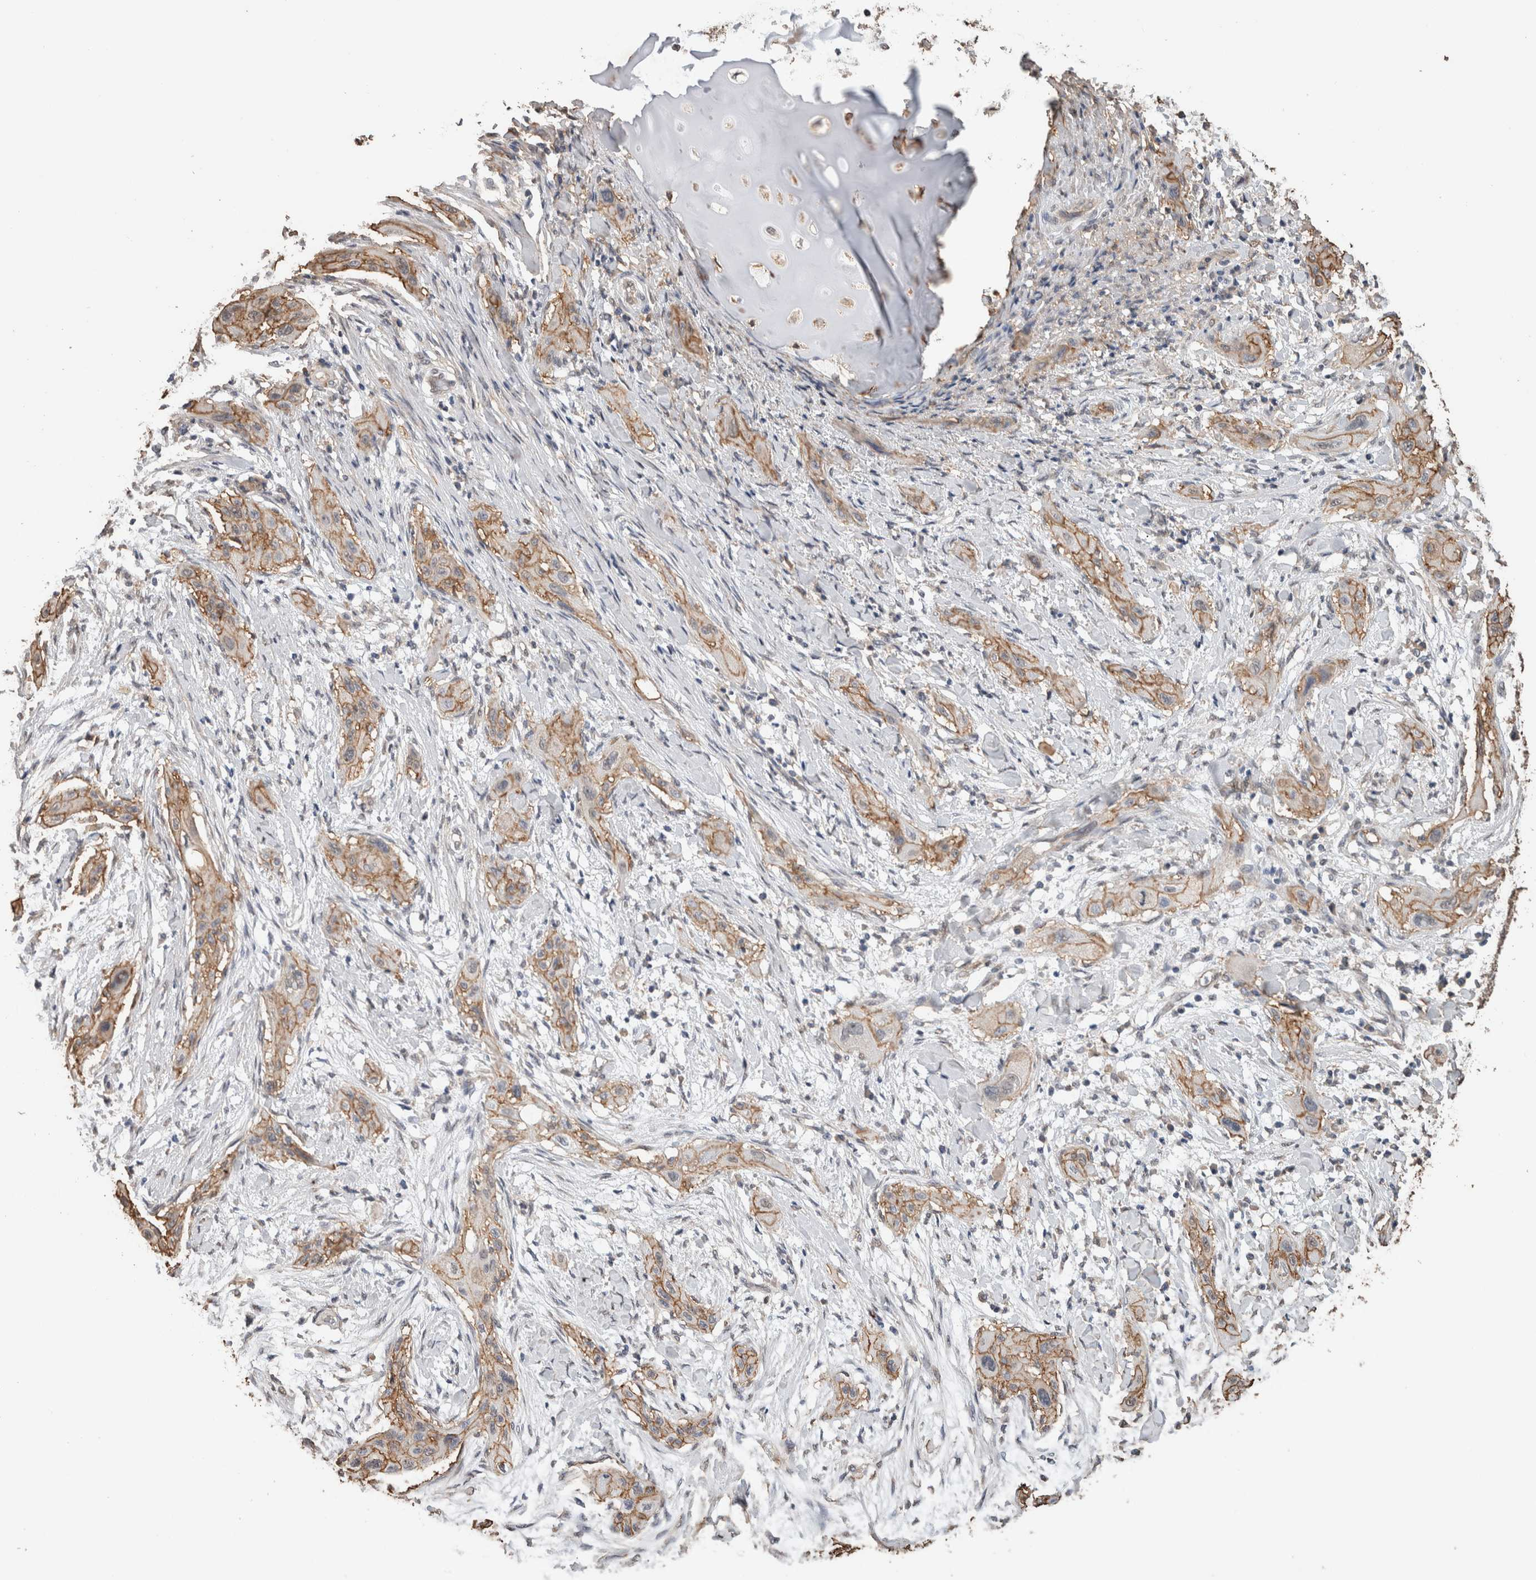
{"staining": {"intensity": "weak", "quantity": ">75%", "location": "cytoplasmic/membranous"}, "tissue": "lung cancer", "cell_type": "Tumor cells", "image_type": "cancer", "snomed": [{"axis": "morphology", "description": "Squamous cell carcinoma, NOS"}, {"axis": "topography", "description": "Lung"}], "caption": "DAB (3,3'-diaminobenzidine) immunohistochemical staining of lung cancer (squamous cell carcinoma) demonstrates weak cytoplasmic/membranous protein positivity in approximately >75% of tumor cells.", "gene": "S100A10", "patient": {"sex": "female", "age": 47}}